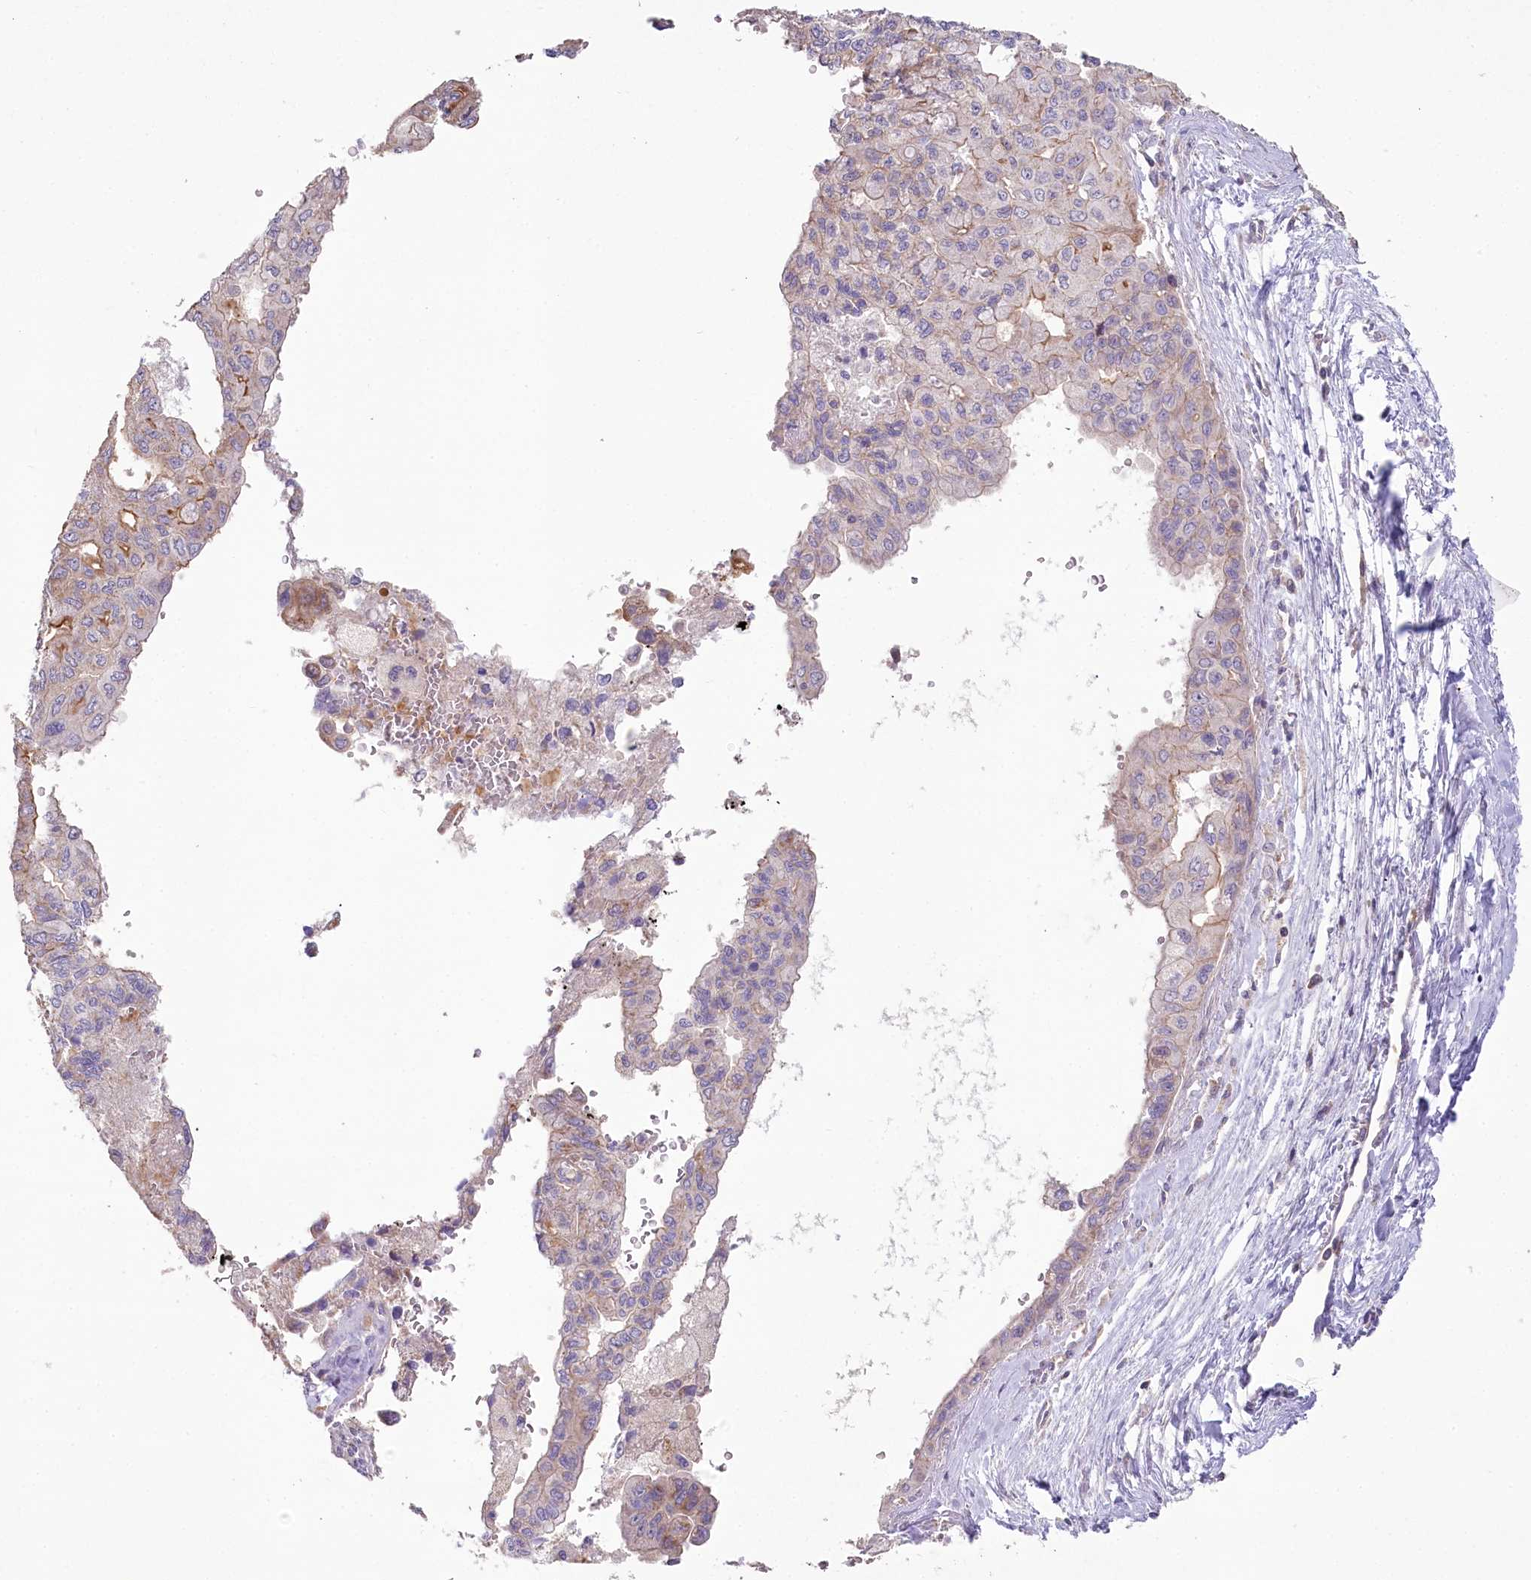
{"staining": {"intensity": "weak", "quantity": "25%-75%", "location": "cytoplasmic/membranous"}, "tissue": "pancreatic cancer", "cell_type": "Tumor cells", "image_type": "cancer", "snomed": [{"axis": "morphology", "description": "Adenocarcinoma, NOS"}, {"axis": "topography", "description": "Pancreas"}], "caption": "Immunohistochemical staining of human adenocarcinoma (pancreatic) shows low levels of weak cytoplasmic/membranous protein expression in approximately 25%-75% of tumor cells.", "gene": "SLC6A11", "patient": {"sex": "male", "age": 51}}